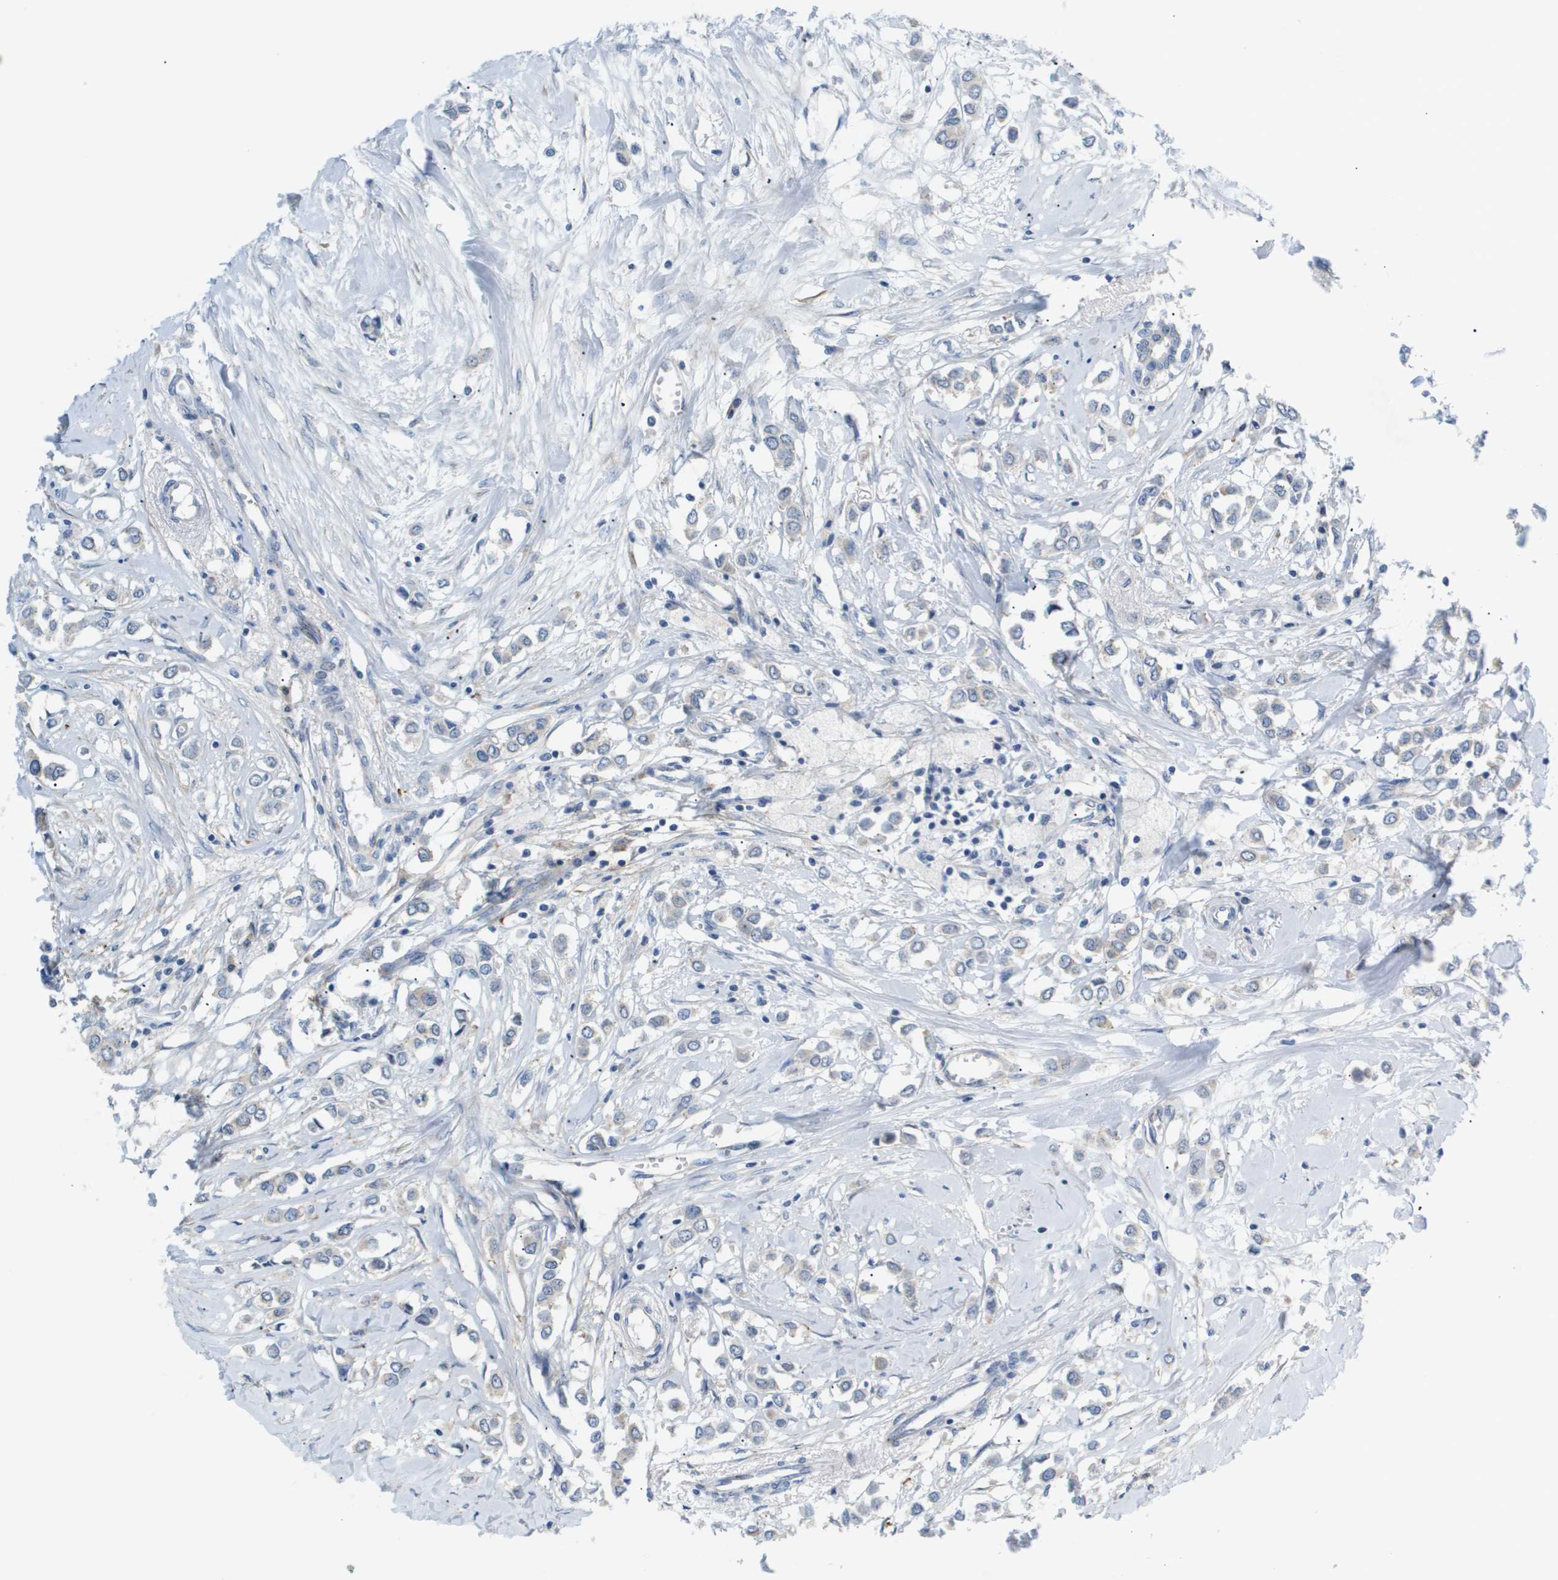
{"staining": {"intensity": "negative", "quantity": "none", "location": "none"}, "tissue": "breast cancer", "cell_type": "Tumor cells", "image_type": "cancer", "snomed": [{"axis": "morphology", "description": "Lobular carcinoma"}, {"axis": "topography", "description": "Breast"}], "caption": "A photomicrograph of breast cancer (lobular carcinoma) stained for a protein displays no brown staining in tumor cells. (Brightfield microscopy of DAB (3,3'-diaminobenzidine) immunohistochemistry (IHC) at high magnification).", "gene": "OTUD5", "patient": {"sex": "female", "age": 51}}